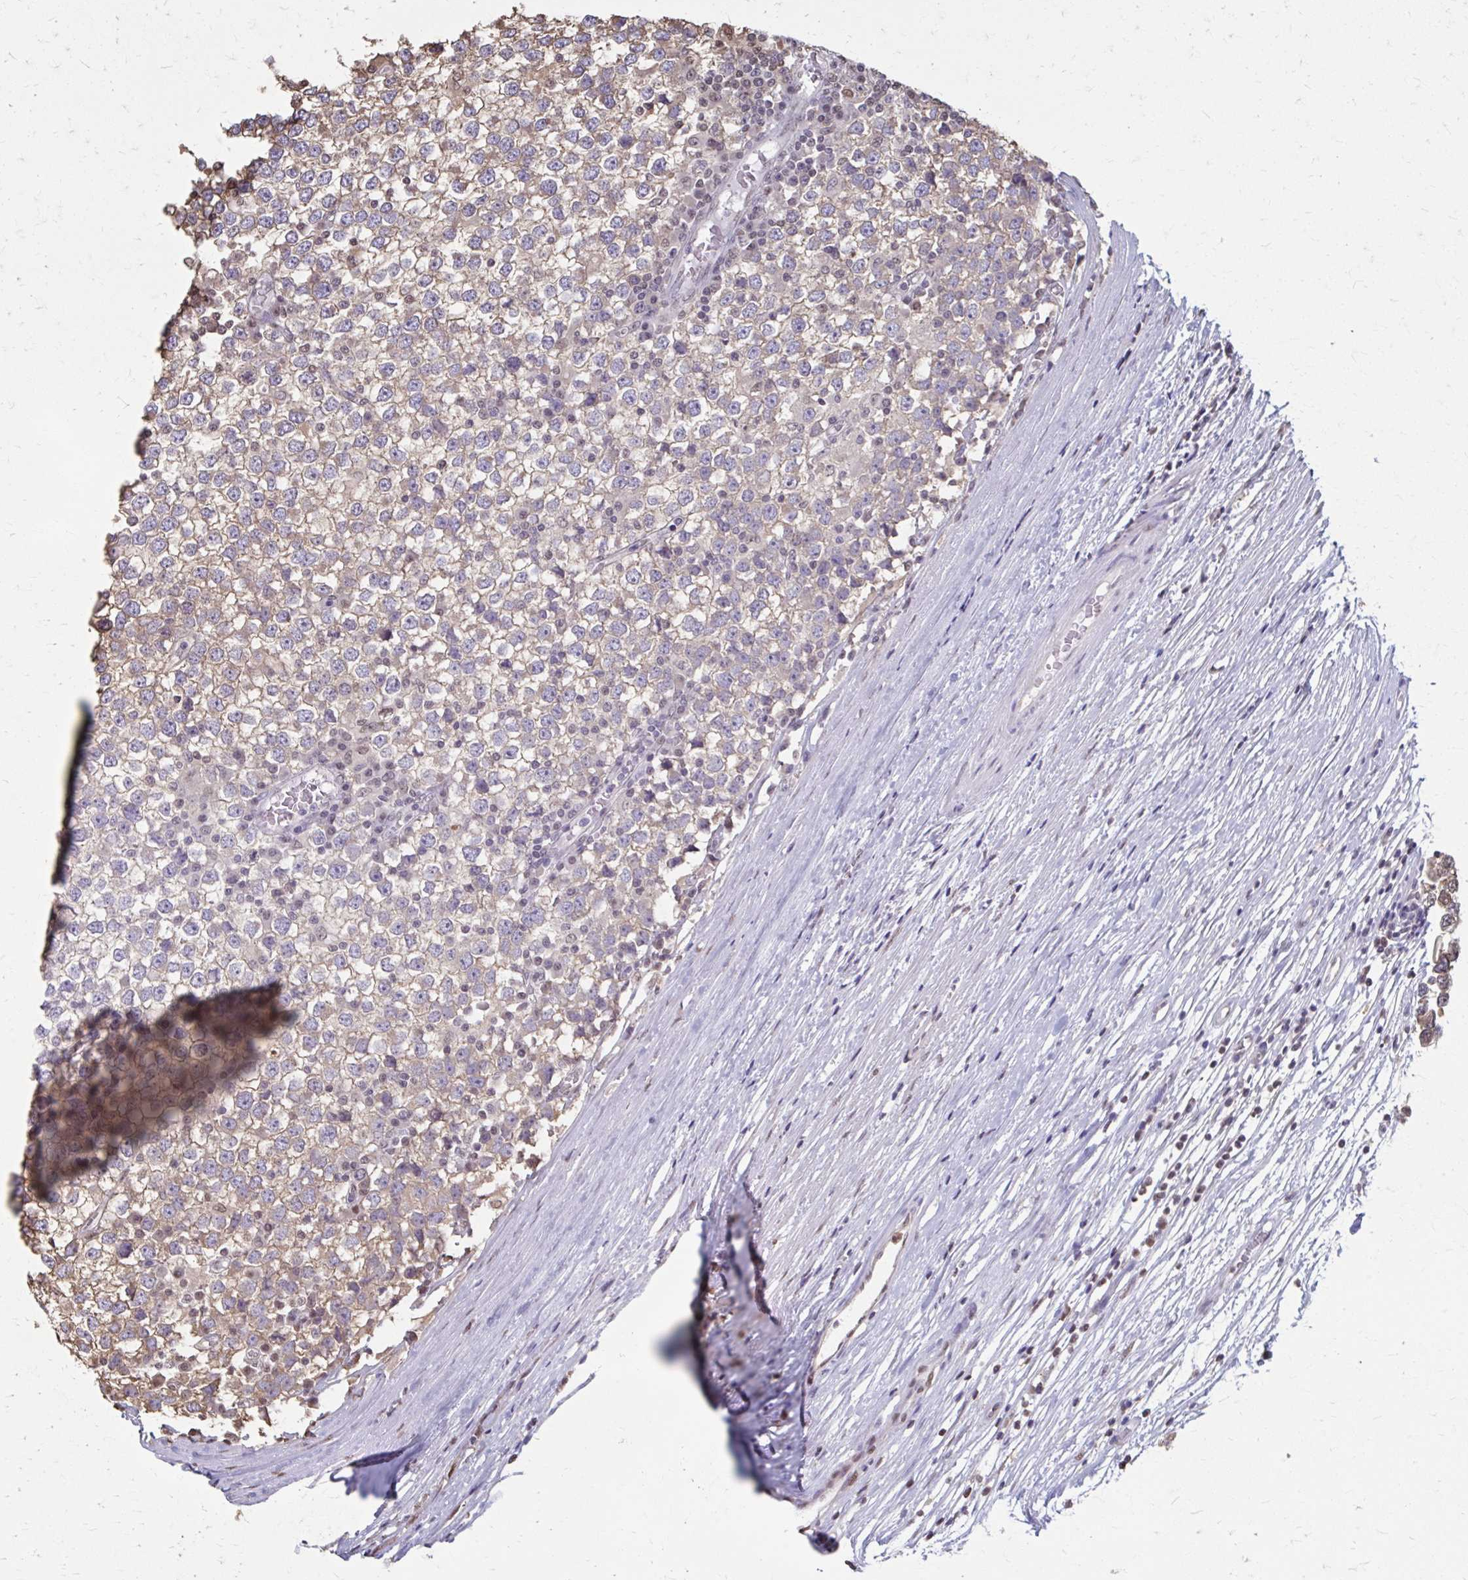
{"staining": {"intensity": "weak", "quantity": "25%-75%", "location": "cytoplasmic/membranous"}, "tissue": "testis cancer", "cell_type": "Tumor cells", "image_type": "cancer", "snomed": [{"axis": "morphology", "description": "Seminoma, NOS"}, {"axis": "topography", "description": "Testis"}], "caption": "Approximately 25%-75% of tumor cells in human testis cancer exhibit weak cytoplasmic/membranous protein expression as visualized by brown immunohistochemical staining.", "gene": "ING4", "patient": {"sex": "male", "age": 65}}